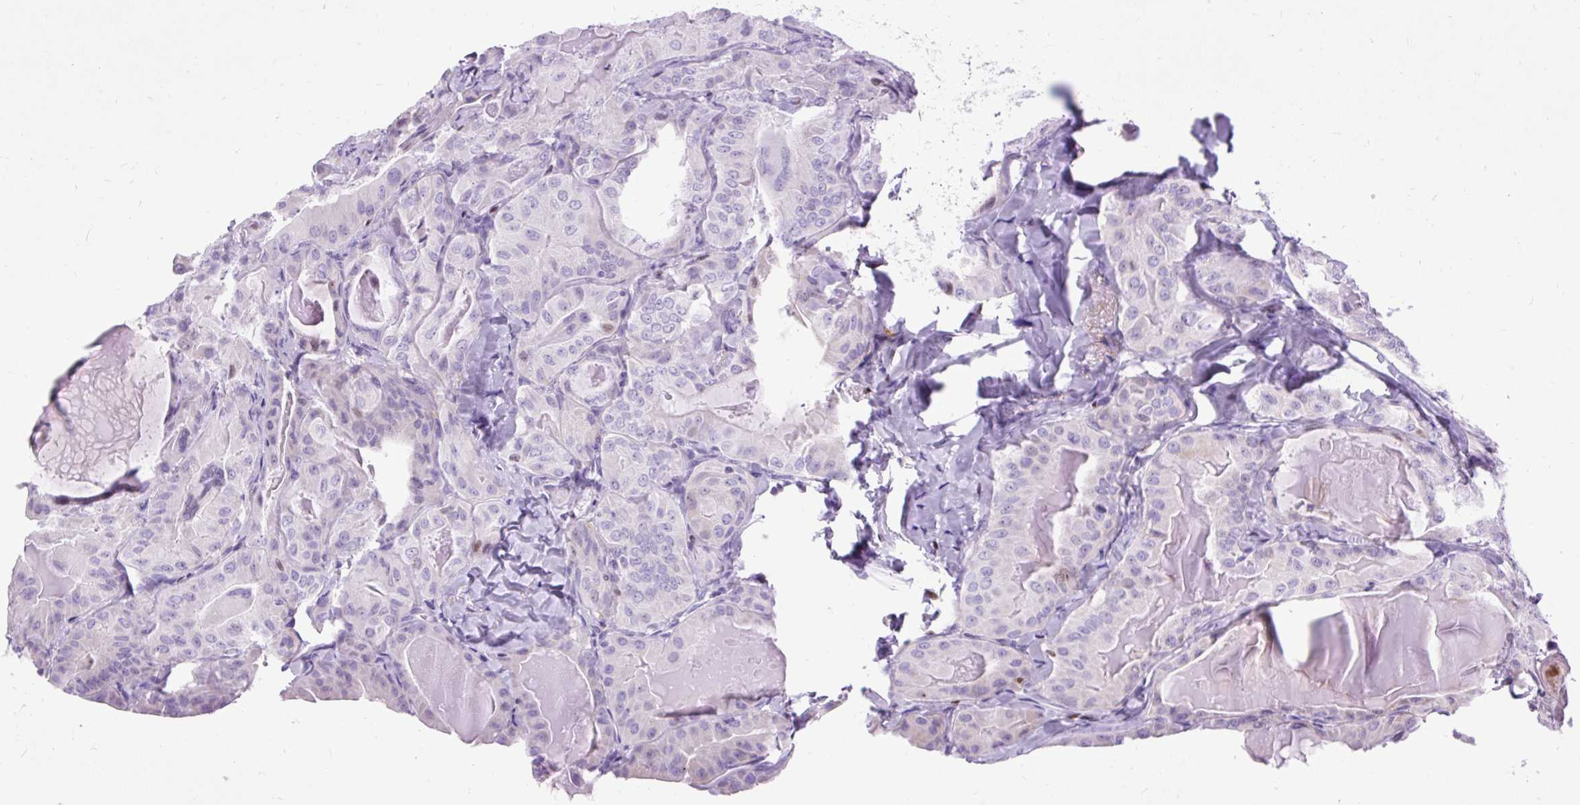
{"staining": {"intensity": "weak", "quantity": "<25%", "location": "nuclear"}, "tissue": "thyroid cancer", "cell_type": "Tumor cells", "image_type": "cancer", "snomed": [{"axis": "morphology", "description": "Papillary adenocarcinoma, NOS"}, {"axis": "topography", "description": "Thyroid gland"}], "caption": "Photomicrograph shows no protein staining in tumor cells of papillary adenocarcinoma (thyroid) tissue.", "gene": "SPC24", "patient": {"sex": "female", "age": 68}}